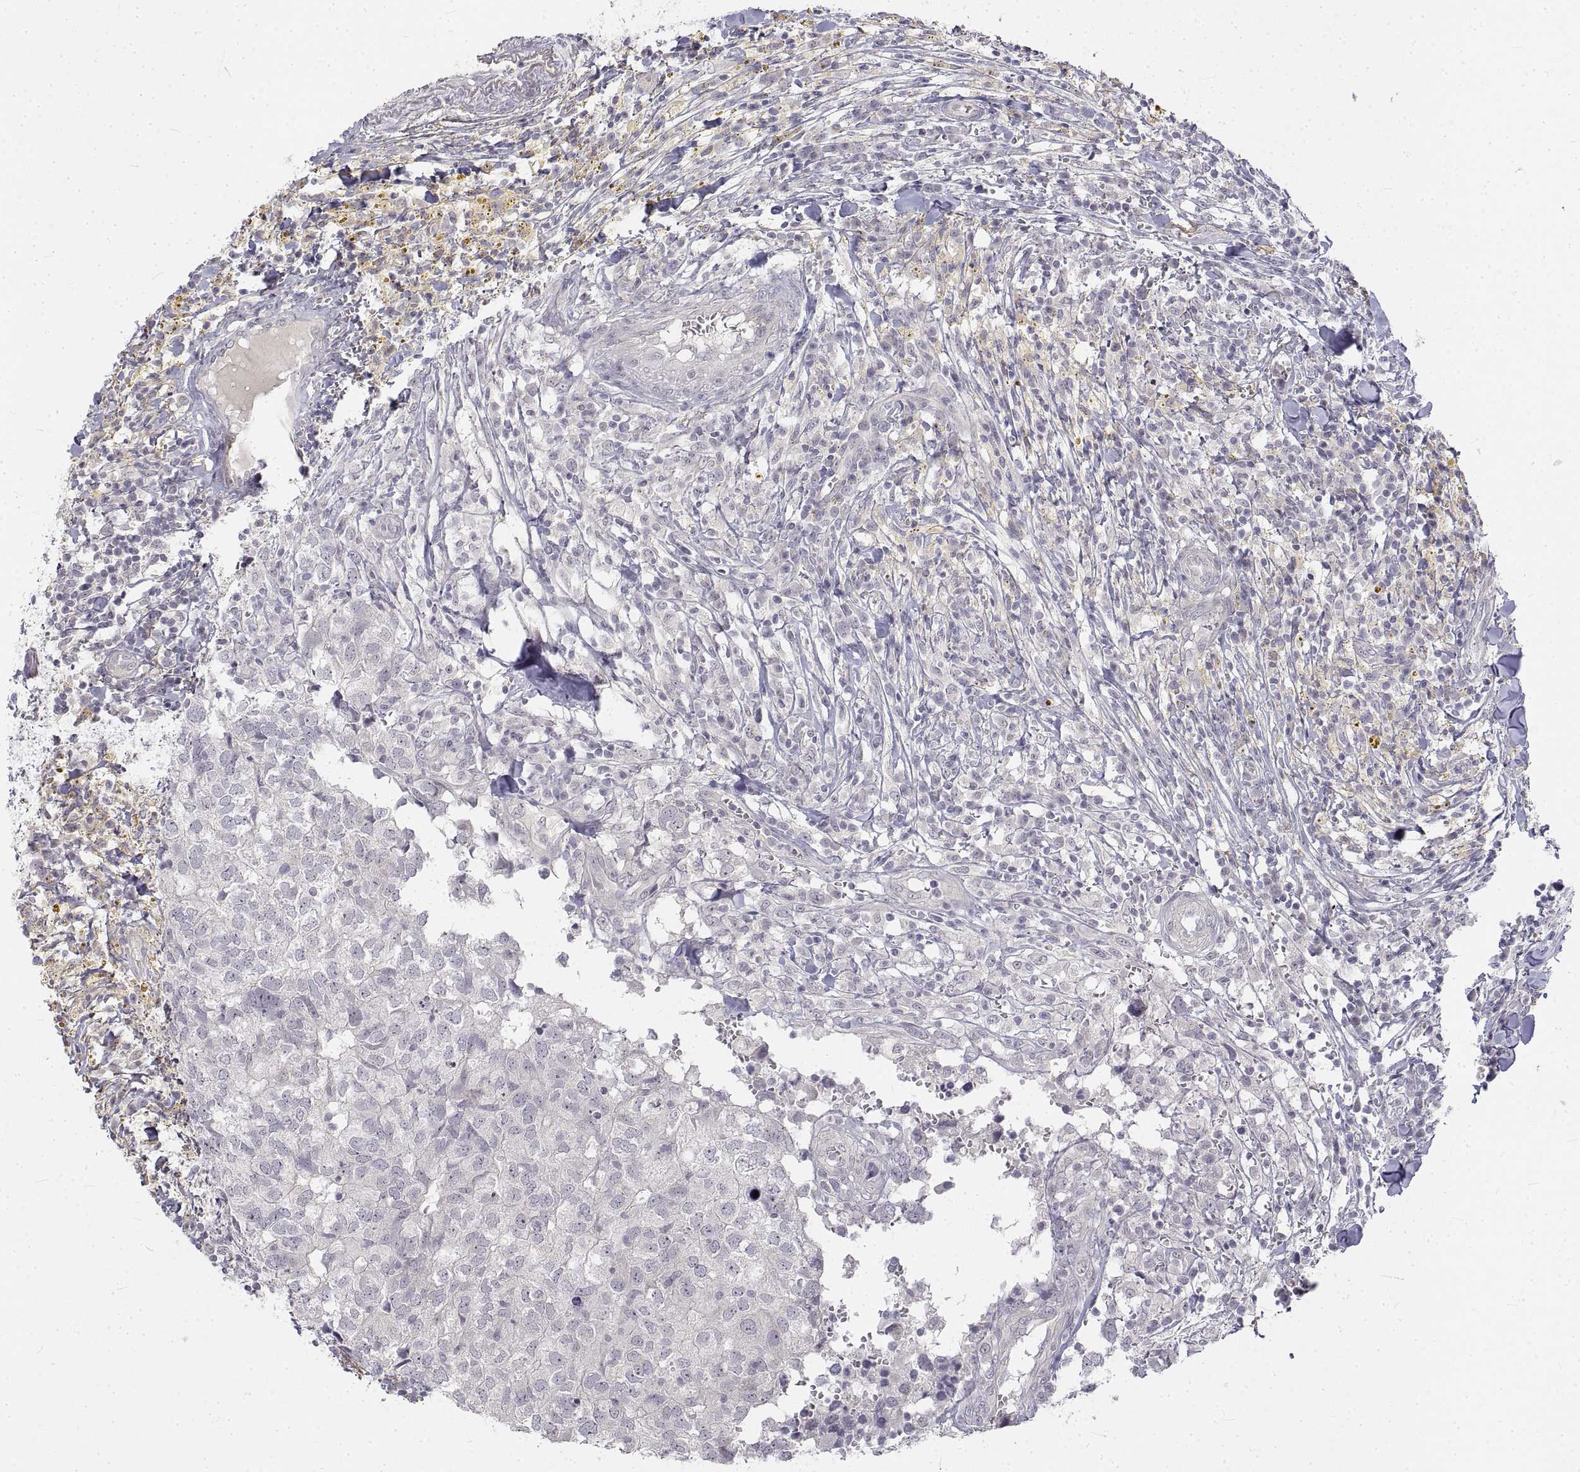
{"staining": {"intensity": "negative", "quantity": "none", "location": "none"}, "tissue": "breast cancer", "cell_type": "Tumor cells", "image_type": "cancer", "snomed": [{"axis": "morphology", "description": "Duct carcinoma"}, {"axis": "topography", "description": "Breast"}], "caption": "High magnification brightfield microscopy of breast cancer stained with DAB (brown) and counterstained with hematoxylin (blue): tumor cells show no significant positivity.", "gene": "ANO2", "patient": {"sex": "female", "age": 30}}